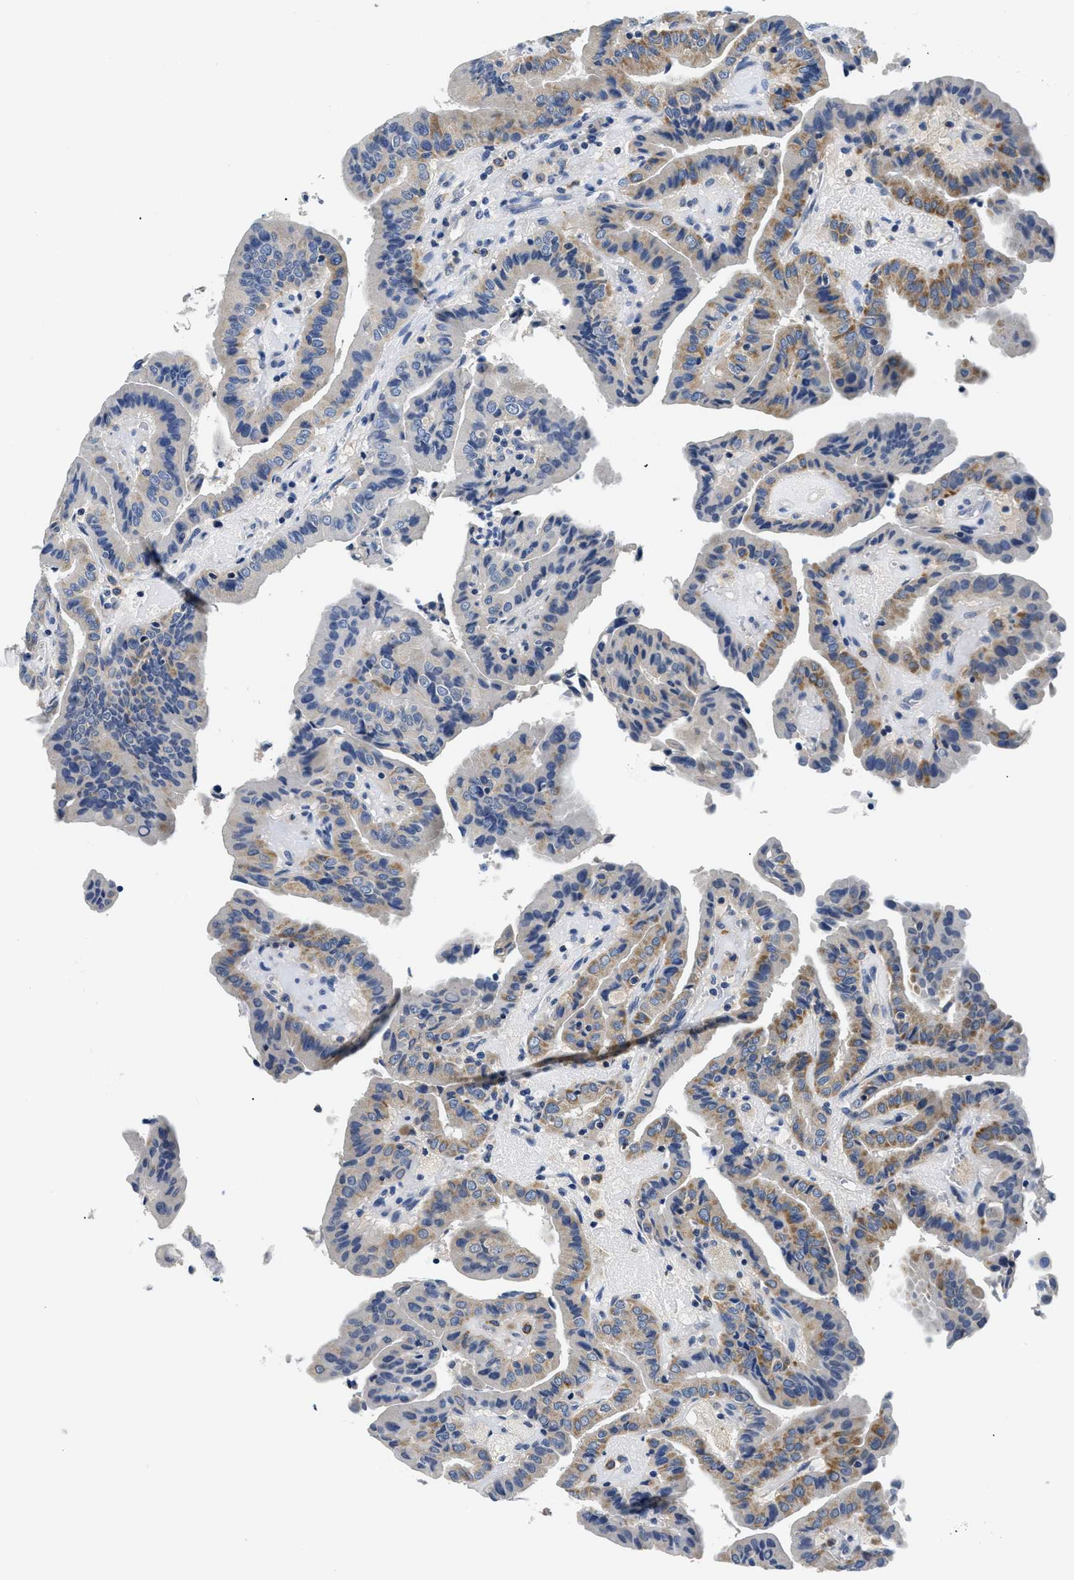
{"staining": {"intensity": "moderate", "quantity": "25%-75%", "location": "cytoplasmic/membranous"}, "tissue": "thyroid cancer", "cell_type": "Tumor cells", "image_type": "cancer", "snomed": [{"axis": "morphology", "description": "Papillary adenocarcinoma, NOS"}, {"axis": "topography", "description": "Thyroid gland"}], "caption": "Immunohistochemistry (IHC) staining of thyroid cancer, which demonstrates medium levels of moderate cytoplasmic/membranous expression in about 25%-75% of tumor cells indicating moderate cytoplasmic/membranous protein positivity. The staining was performed using DAB (brown) for protein detection and nuclei were counterstained in hematoxylin (blue).", "gene": "MEA1", "patient": {"sex": "male", "age": 33}}